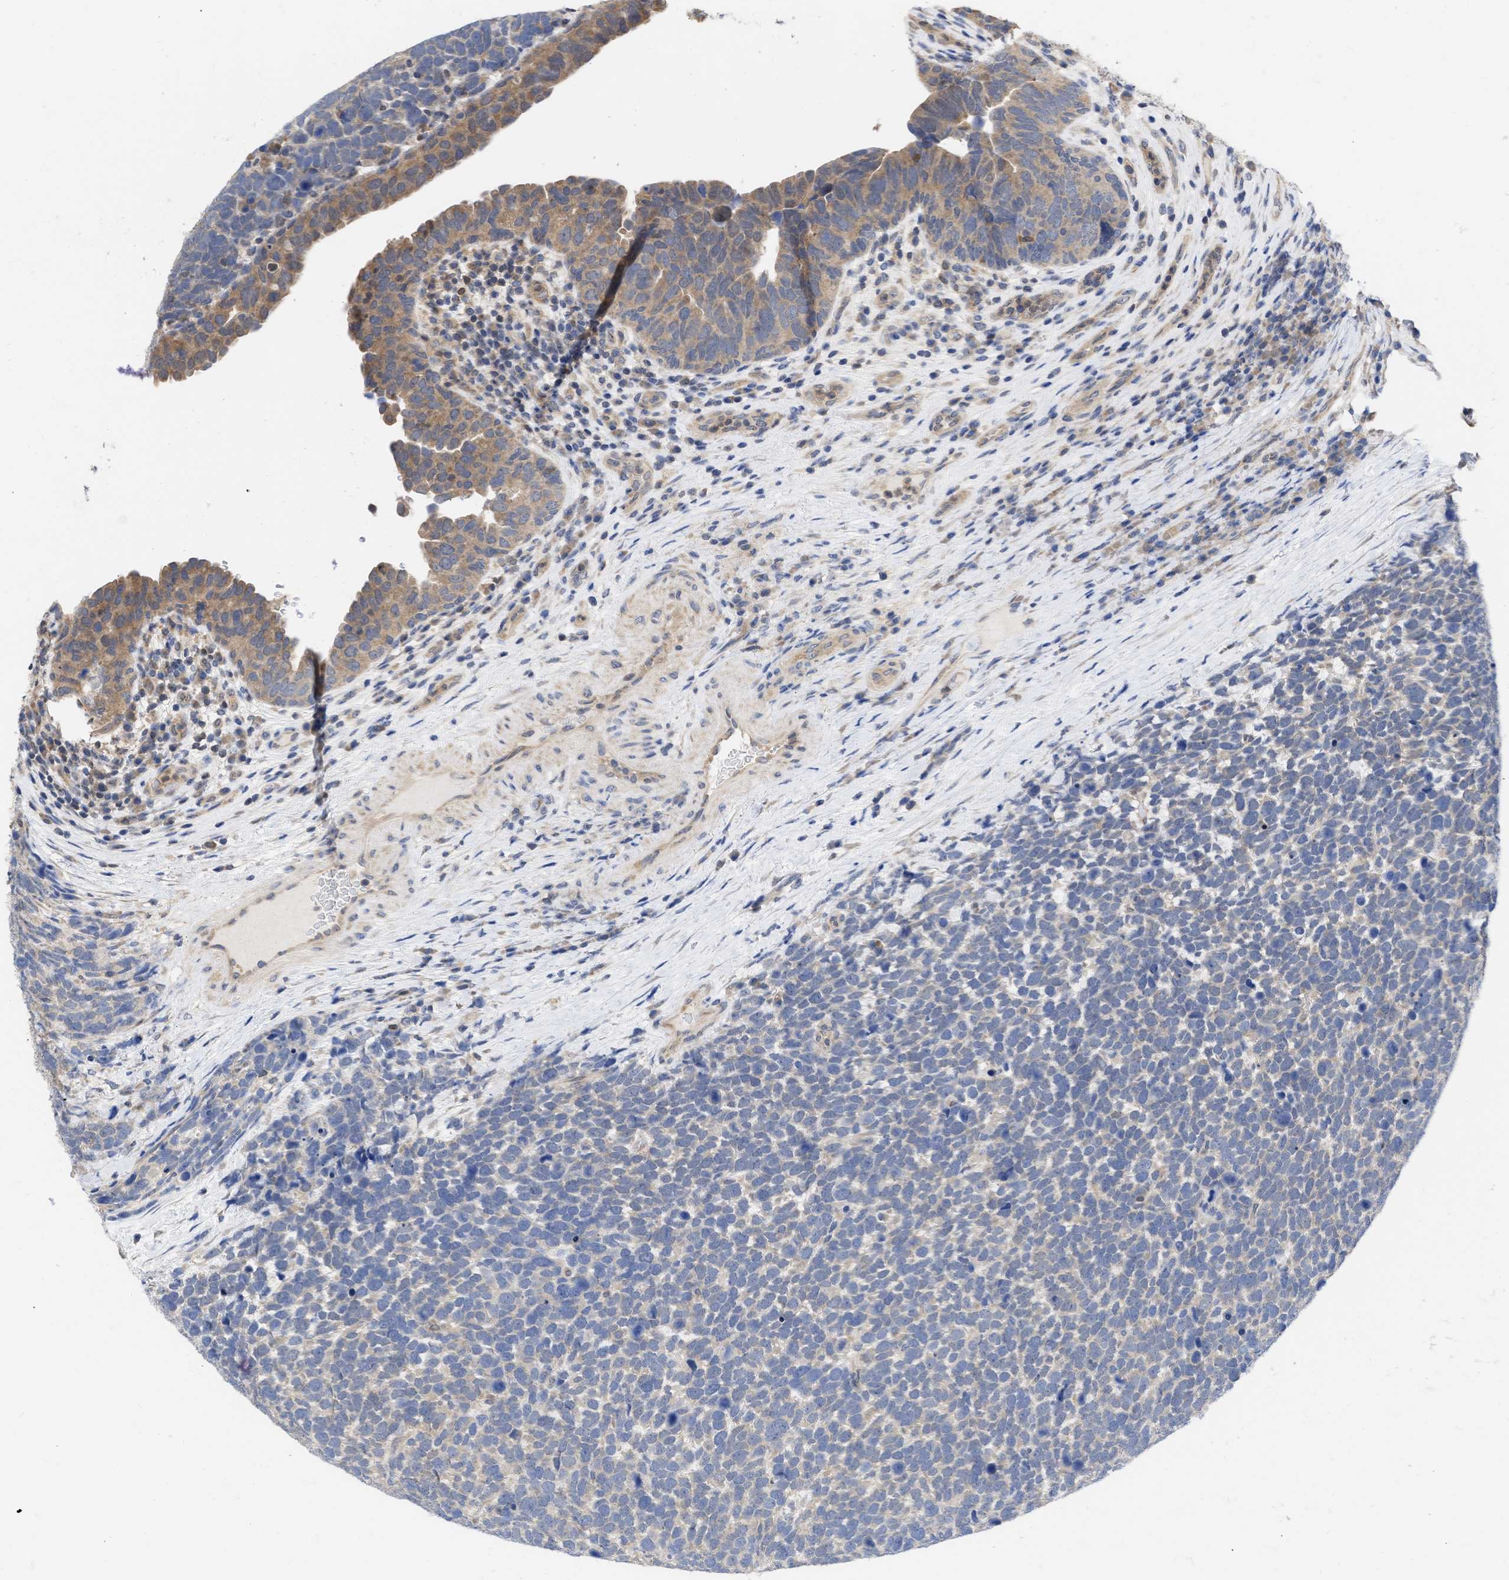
{"staining": {"intensity": "negative", "quantity": "none", "location": "none"}, "tissue": "urothelial cancer", "cell_type": "Tumor cells", "image_type": "cancer", "snomed": [{"axis": "morphology", "description": "Urothelial carcinoma, High grade"}, {"axis": "topography", "description": "Urinary bladder"}], "caption": "The photomicrograph shows no staining of tumor cells in urothelial carcinoma (high-grade).", "gene": "MAP2K3", "patient": {"sex": "female", "age": 82}}